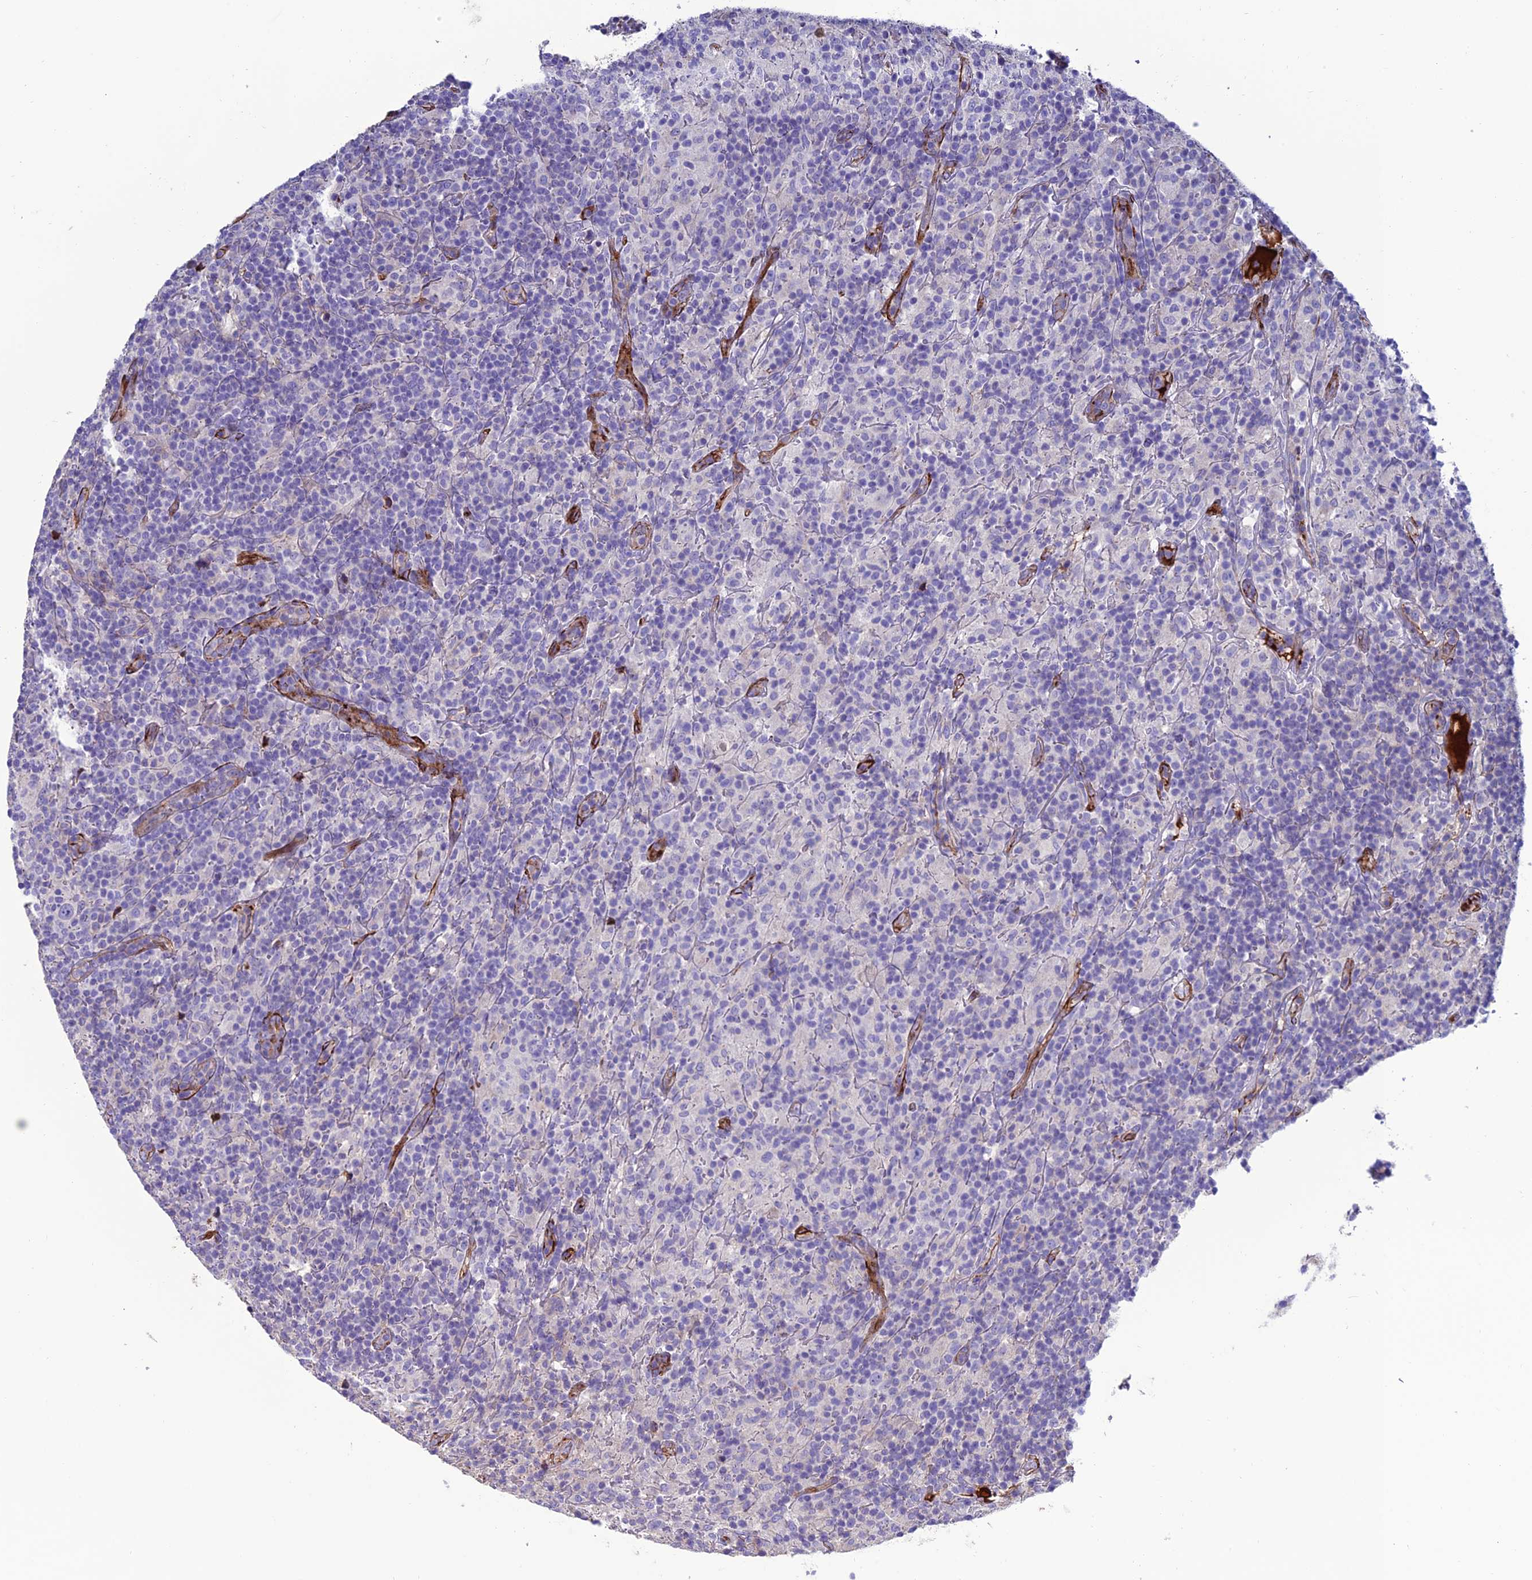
{"staining": {"intensity": "negative", "quantity": "none", "location": "none"}, "tissue": "lymphoma", "cell_type": "Tumor cells", "image_type": "cancer", "snomed": [{"axis": "morphology", "description": "Hodgkin's disease, NOS"}, {"axis": "topography", "description": "Lymph node"}], "caption": "Immunohistochemistry image of human Hodgkin's disease stained for a protein (brown), which reveals no positivity in tumor cells.", "gene": "REX1BD", "patient": {"sex": "male", "age": 70}}